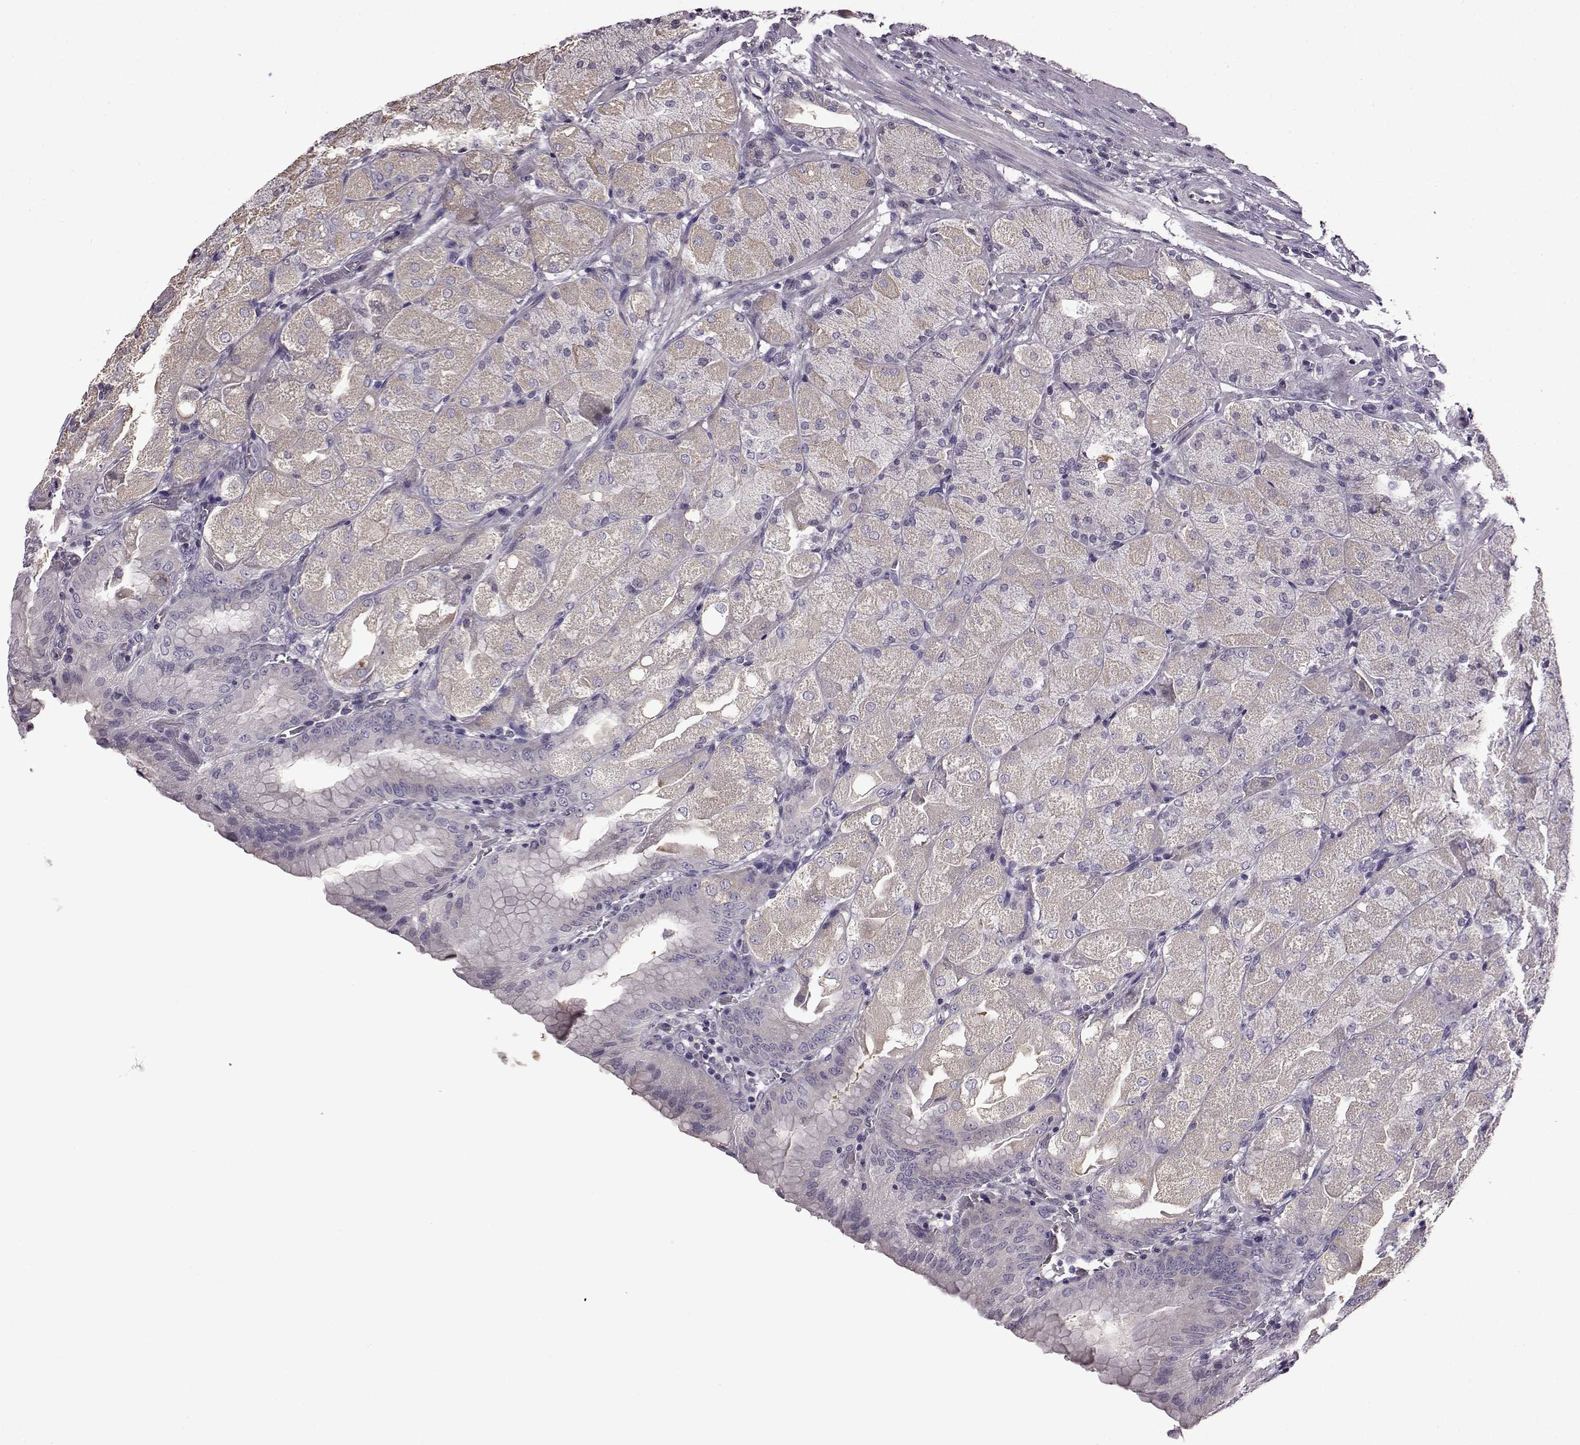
{"staining": {"intensity": "negative", "quantity": "none", "location": "none"}, "tissue": "stomach", "cell_type": "Glandular cells", "image_type": "normal", "snomed": [{"axis": "morphology", "description": "Normal tissue, NOS"}, {"axis": "topography", "description": "Stomach, upper"}, {"axis": "topography", "description": "Stomach"}, {"axis": "topography", "description": "Stomach, lower"}], "caption": "This is a micrograph of immunohistochemistry (IHC) staining of benign stomach, which shows no positivity in glandular cells. Nuclei are stained in blue.", "gene": "EDDM3B", "patient": {"sex": "male", "age": 62}}